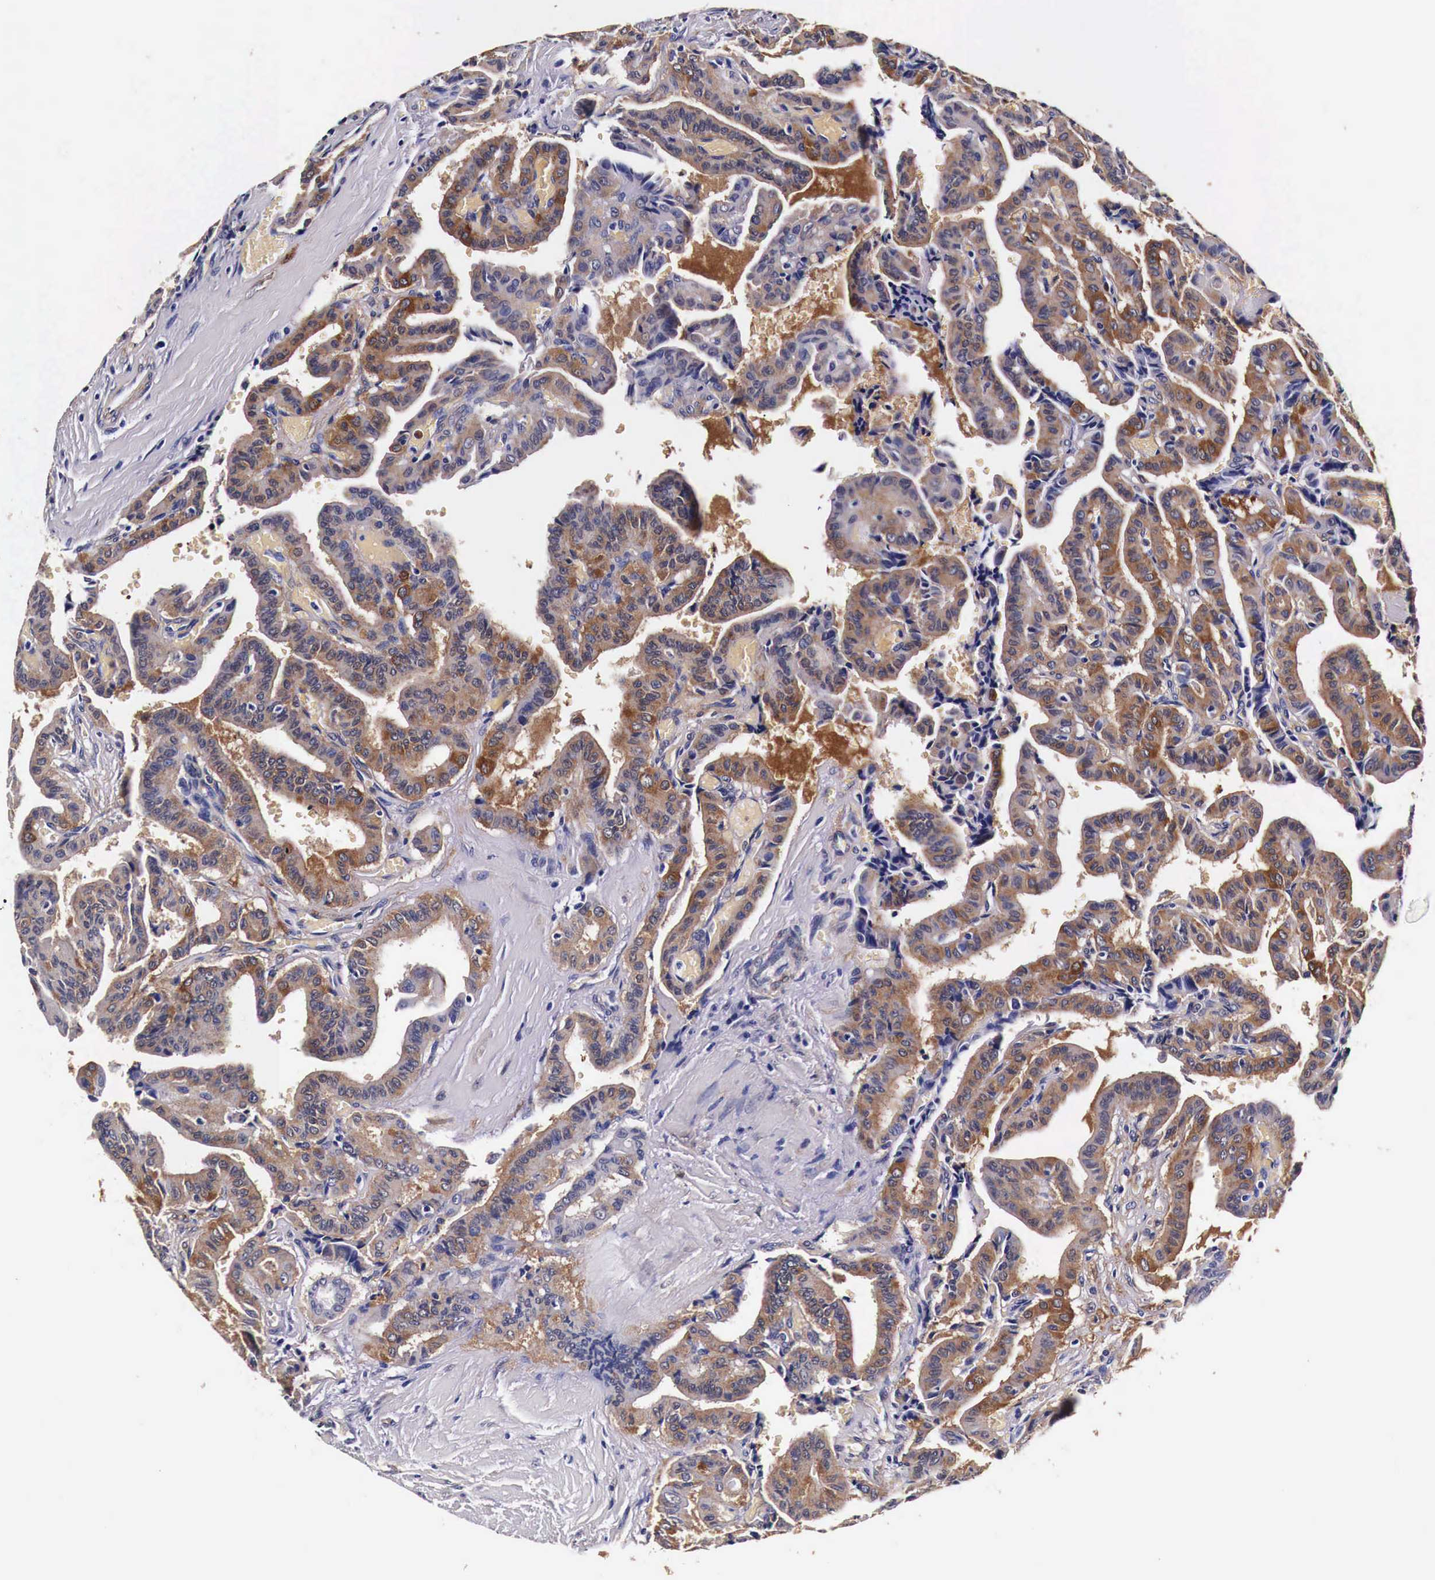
{"staining": {"intensity": "moderate", "quantity": "25%-75%", "location": "cytoplasmic/membranous"}, "tissue": "thyroid cancer", "cell_type": "Tumor cells", "image_type": "cancer", "snomed": [{"axis": "morphology", "description": "Papillary adenocarcinoma, NOS"}, {"axis": "topography", "description": "Thyroid gland"}], "caption": "Human thyroid cancer stained for a protein (brown) demonstrates moderate cytoplasmic/membranous positive staining in approximately 25%-75% of tumor cells.", "gene": "HSPB1", "patient": {"sex": "male", "age": 87}}